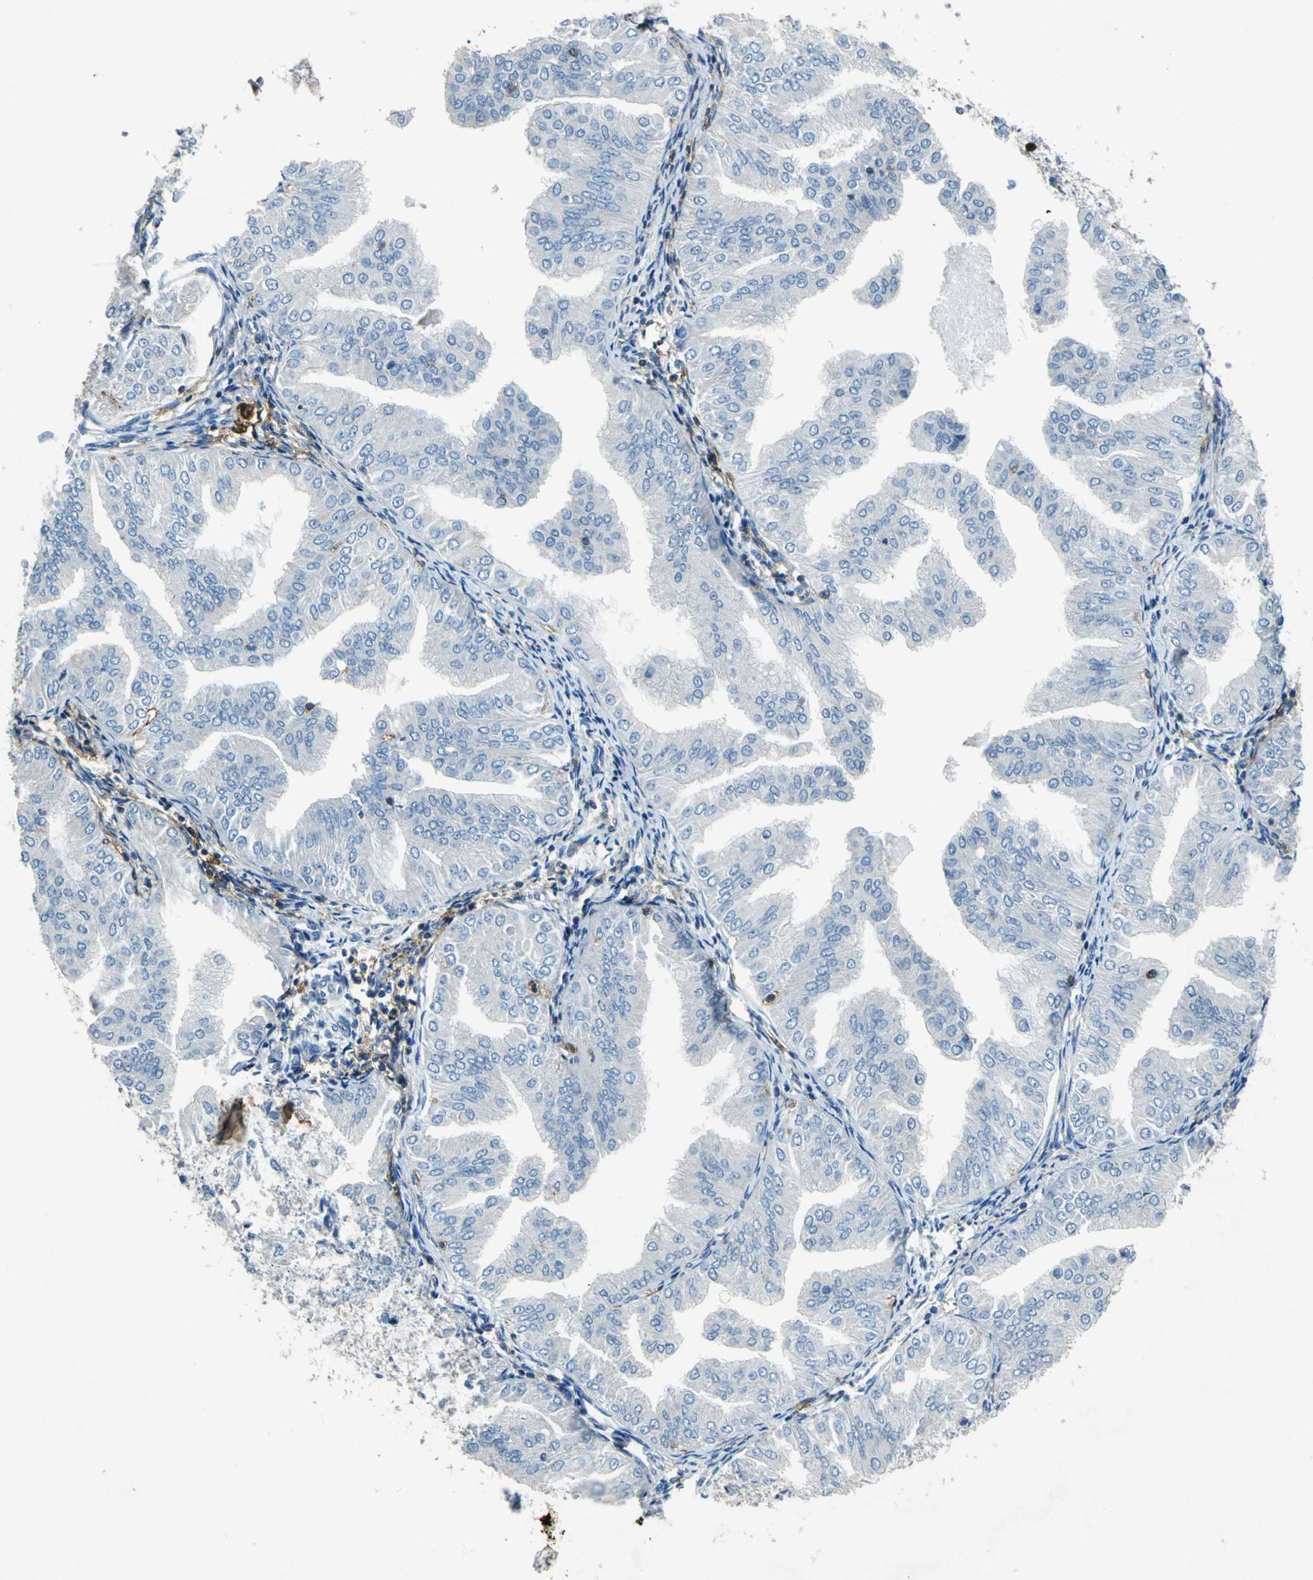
{"staining": {"intensity": "negative", "quantity": "none", "location": "none"}, "tissue": "endometrial cancer", "cell_type": "Tumor cells", "image_type": "cancer", "snomed": [{"axis": "morphology", "description": "Adenocarcinoma, NOS"}, {"axis": "topography", "description": "Endometrium"}], "caption": "Endometrial cancer was stained to show a protein in brown. There is no significant expression in tumor cells.", "gene": "RPS13", "patient": {"sex": "female", "age": 53}}